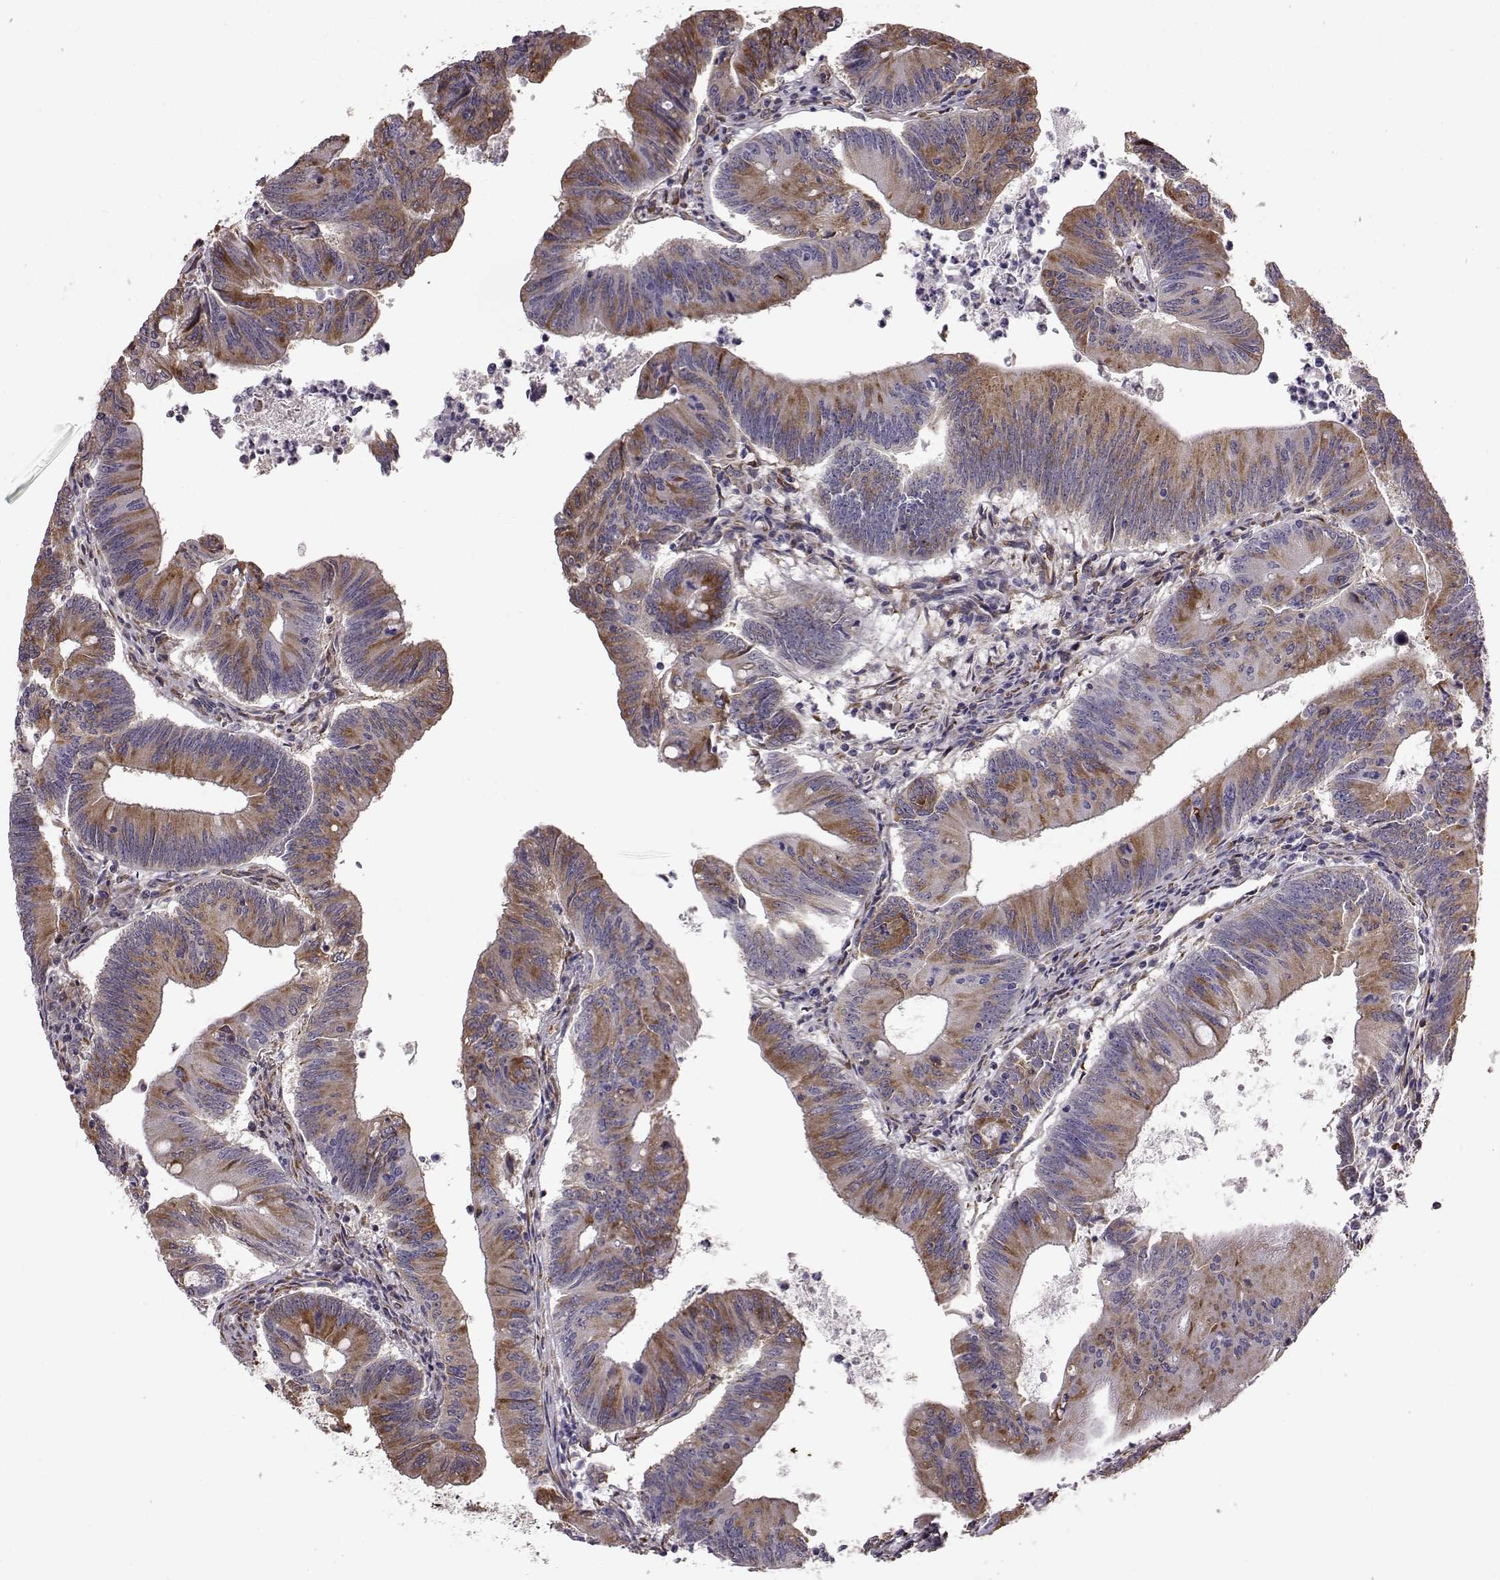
{"staining": {"intensity": "moderate", "quantity": "<25%", "location": "cytoplasmic/membranous"}, "tissue": "colorectal cancer", "cell_type": "Tumor cells", "image_type": "cancer", "snomed": [{"axis": "morphology", "description": "Adenocarcinoma, NOS"}, {"axis": "topography", "description": "Colon"}], "caption": "DAB immunohistochemical staining of colorectal cancer (adenocarcinoma) exhibits moderate cytoplasmic/membranous protein positivity in about <25% of tumor cells.", "gene": "ADGRG2", "patient": {"sex": "female", "age": 70}}